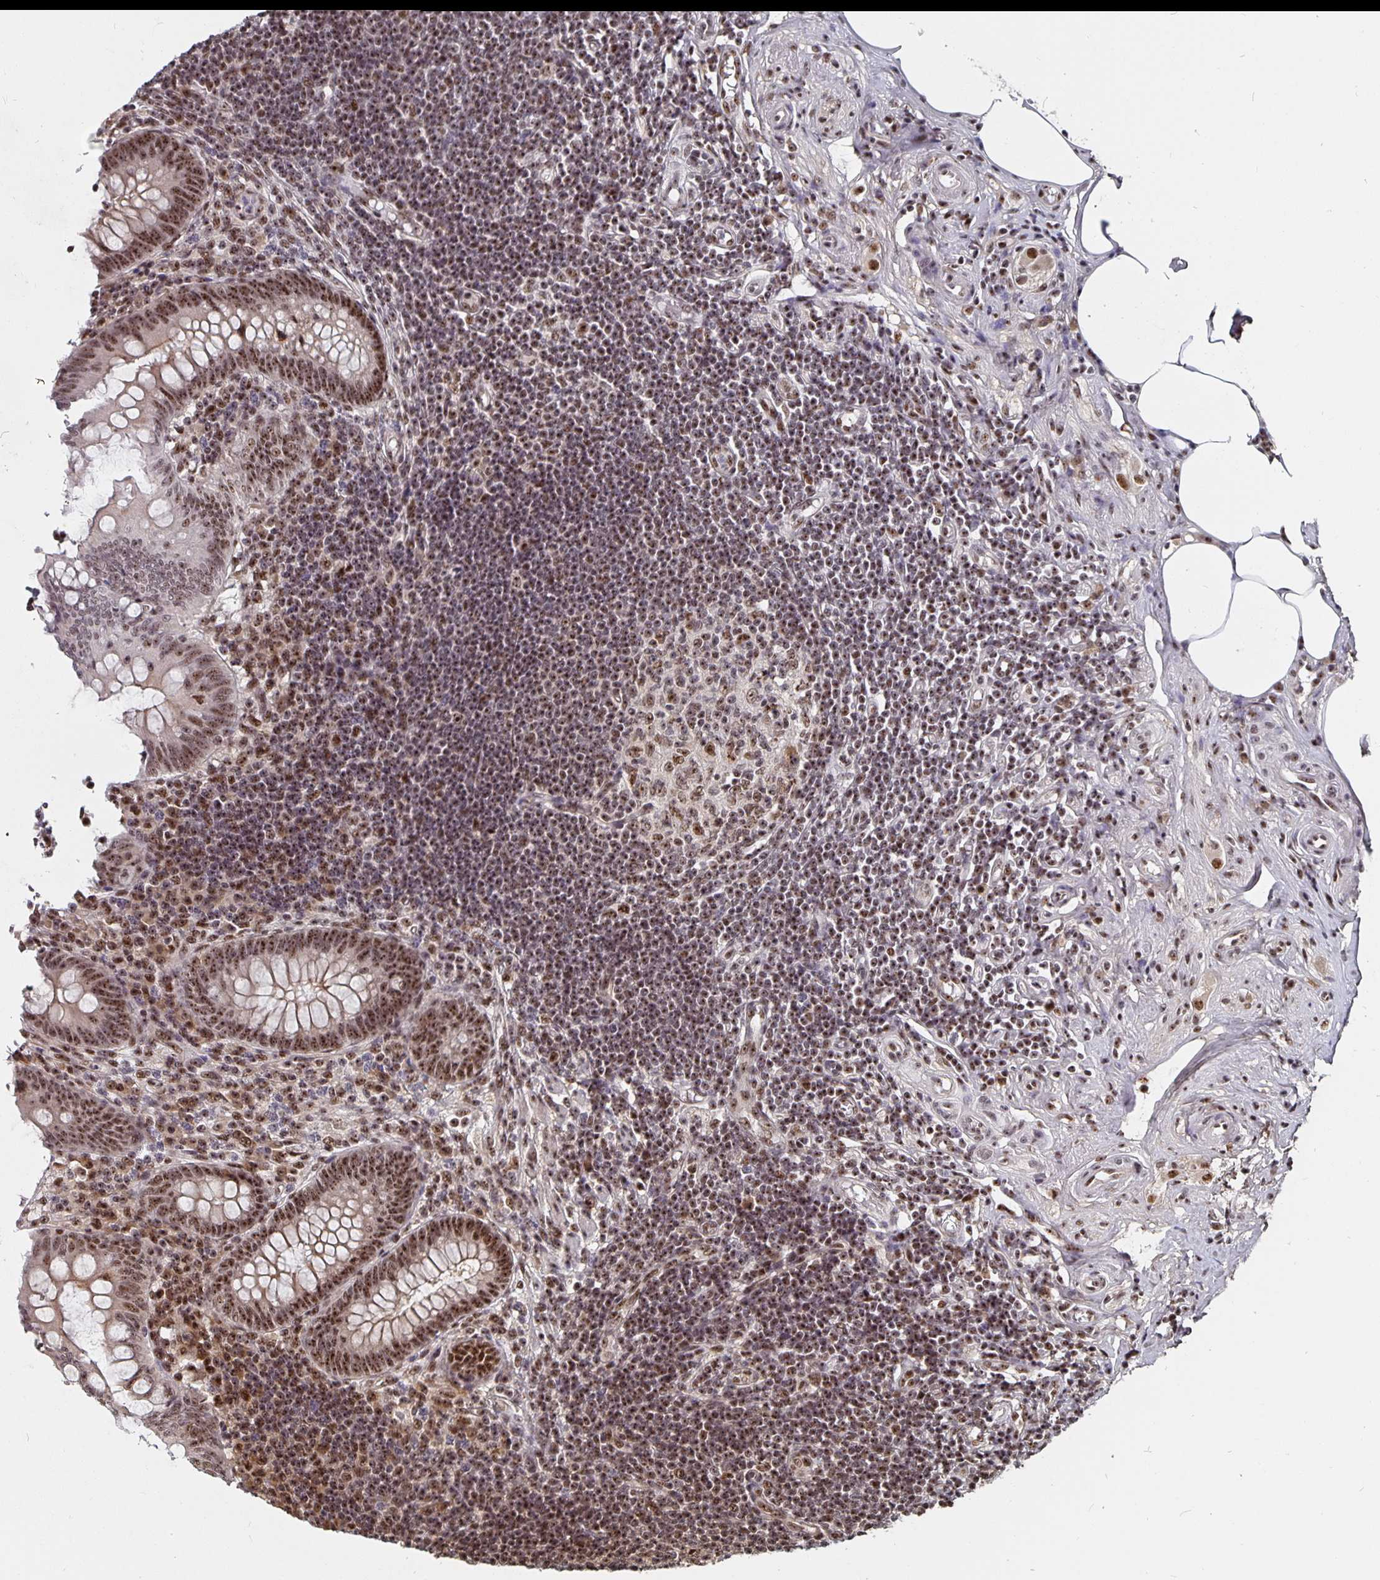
{"staining": {"intensity": "strong", "quantity": ">75%", "location": "nuclear"}, "tissue": "appendix", "cell_type": "Glandular cells", "image_type": "normal", "snomed": [{"axis": "morphology", "description": "Normal tissue, NOS"}, {"axis": "topography", "description": "Appendix"}], "caption": "Protein staining exhibits strong nuclear positivity in approximately >75% of glandular cells in unremarkable appendix.", "gene": "LAS1L", "patient": {"sex": "female", "age": 57}}